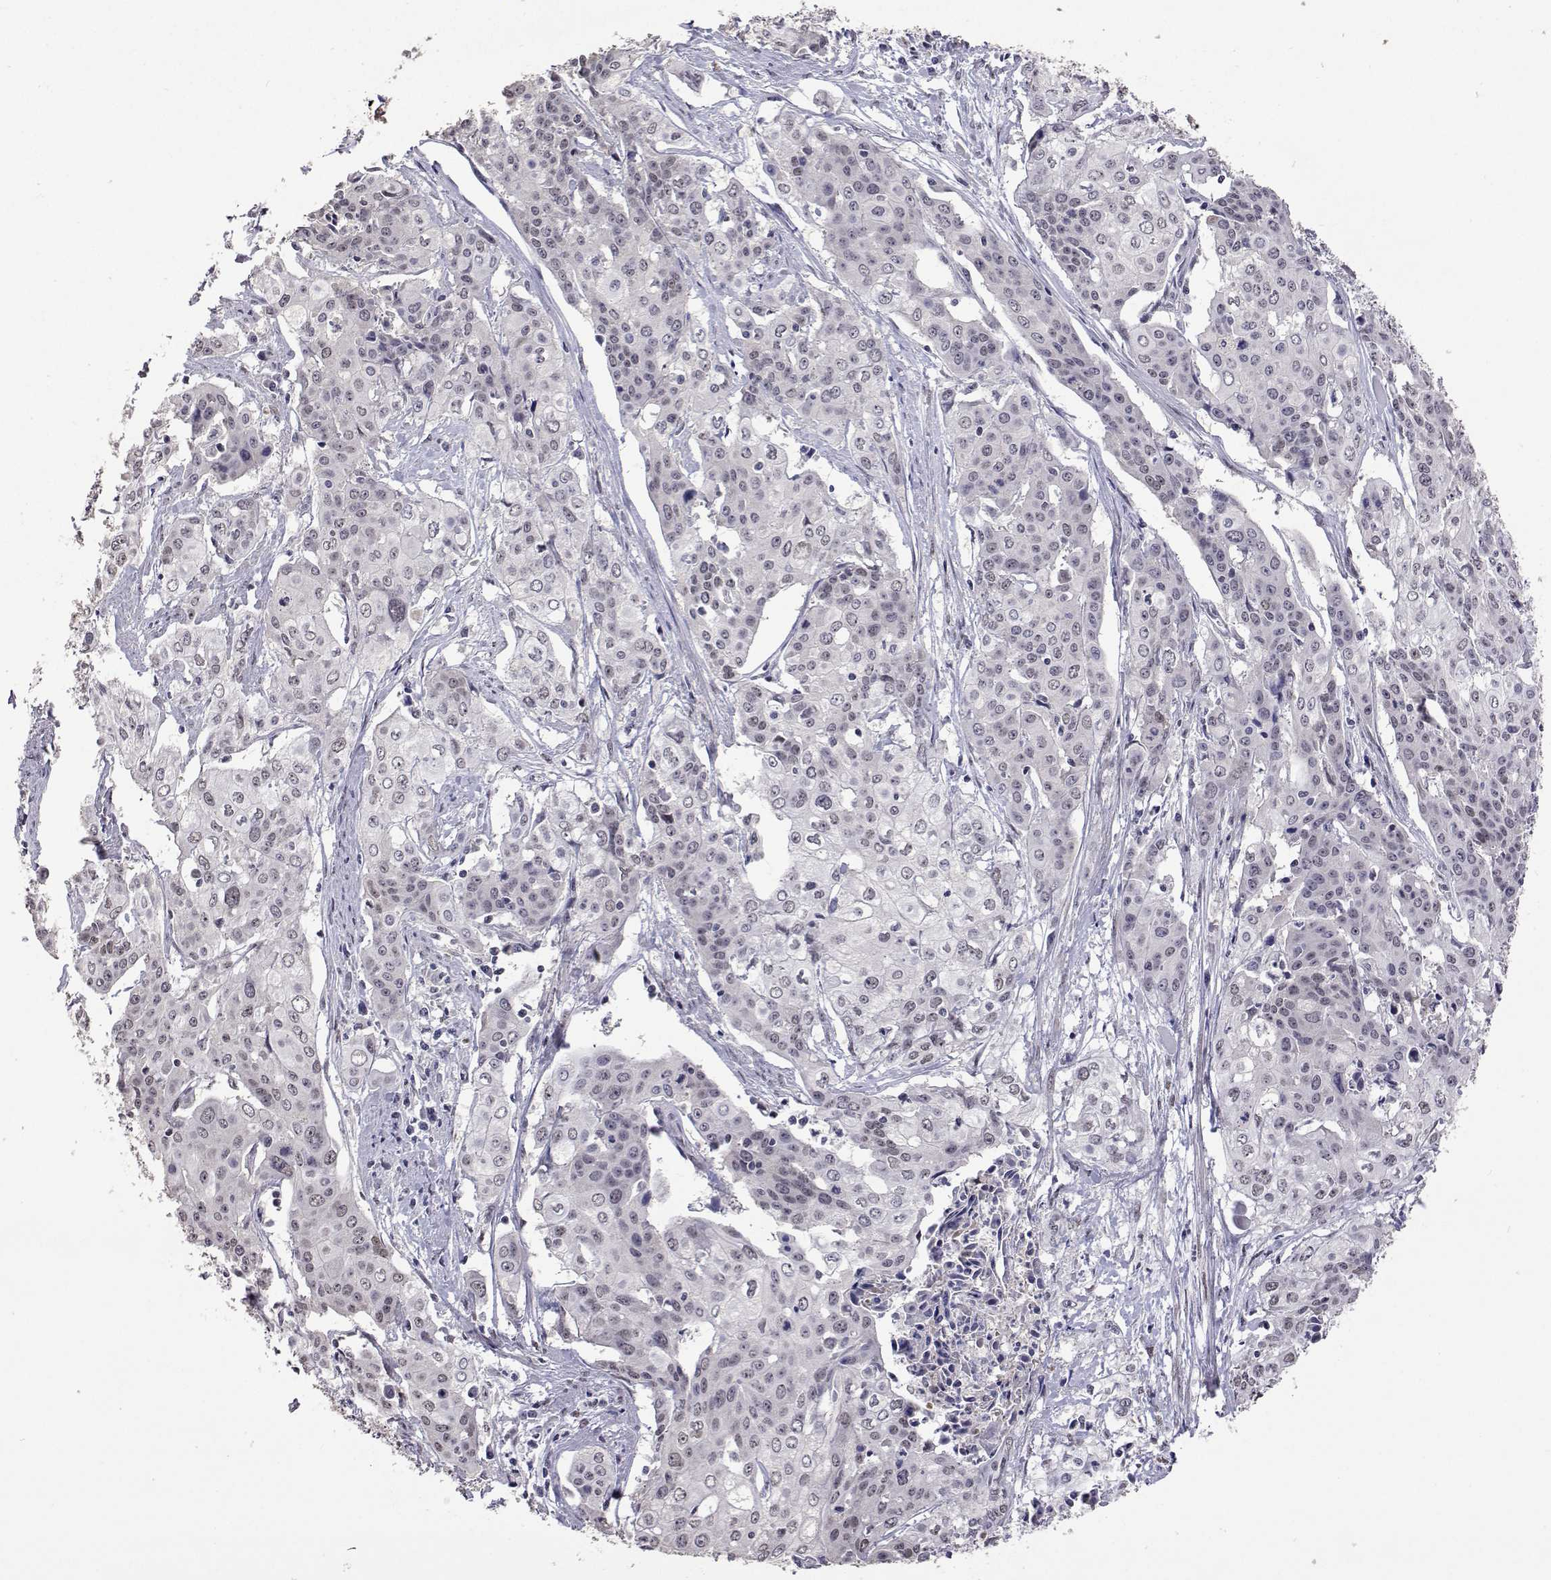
{"staining": {"intensity": "weak", "quantity": "<25%", "location": "nuclear"}, "tissue": "cervical cancer", "cell_type": "Tumor cells", "image_type": "cancer", "snomed": [{"axis": "morphology", "description": "Squamous cell carcinoma, NOS"}, {"axis": "topography", "description": "Cervix"}], "caption": "The IHC histopathology image has no significant expression in tumor cells of squamous cell carcinoma (cervical) tissue.", "gene": "HNRNPA0", "patient": {"sex": "female", "age": 39}}